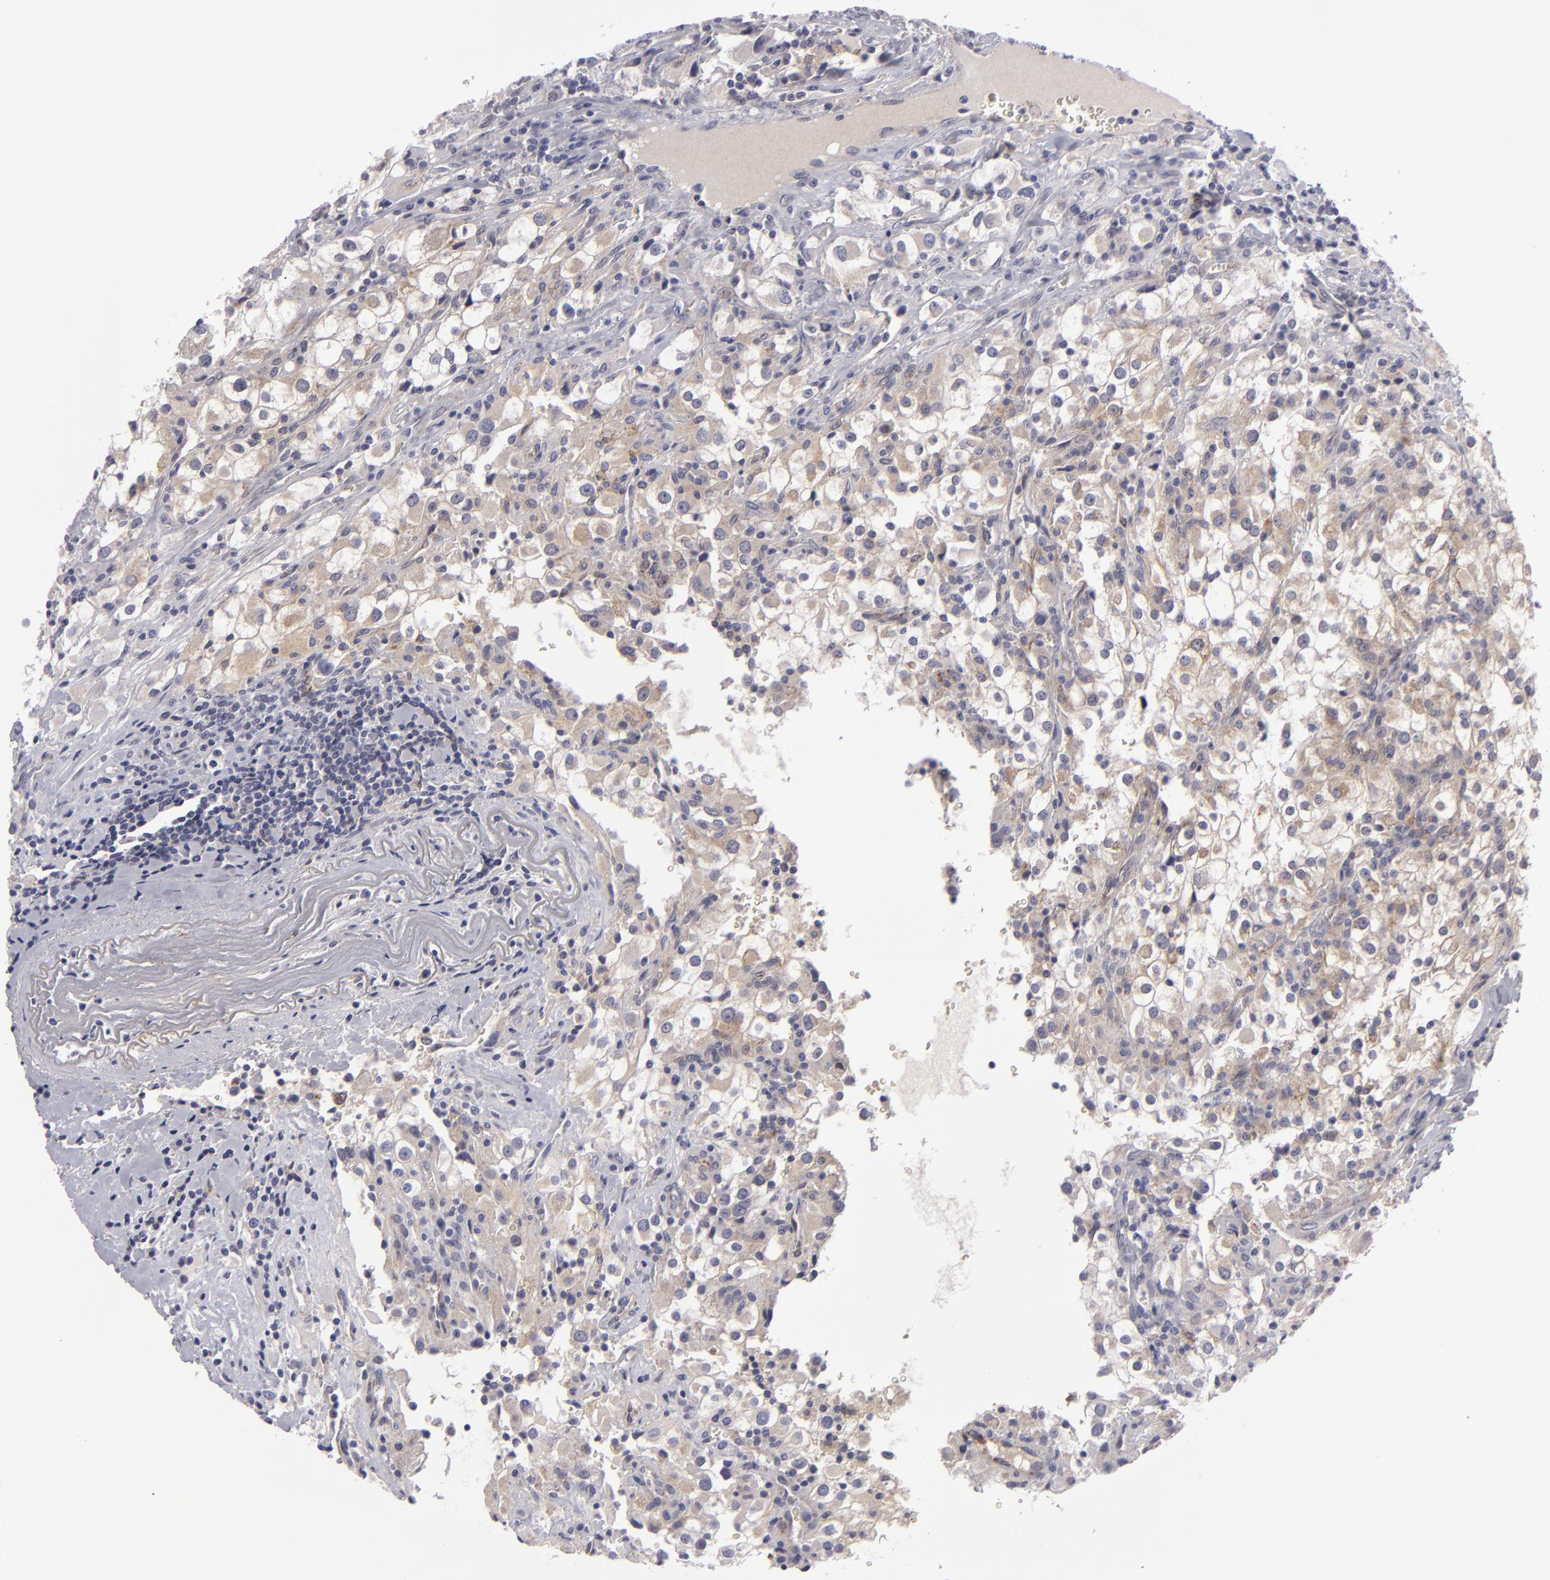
{"staining": {"intensity": "weak", "quantity": "<25%", "location": "cytoplasmic/membranous"}, "tissue": "renal cancer", "cell_type": "Tumor cells", "image_type": "cancer", "snomed": [{"axis": "morphology", "description": "Adenocarcinoma, NOS"}, {"axis": "topography", "description": "Kidney"}], "caption": "Tumor cells show no significant protein positivity in renal adenocarcinoma.", "gene": "ALCAM", "patient": {"sex": "female", "age": 52}}